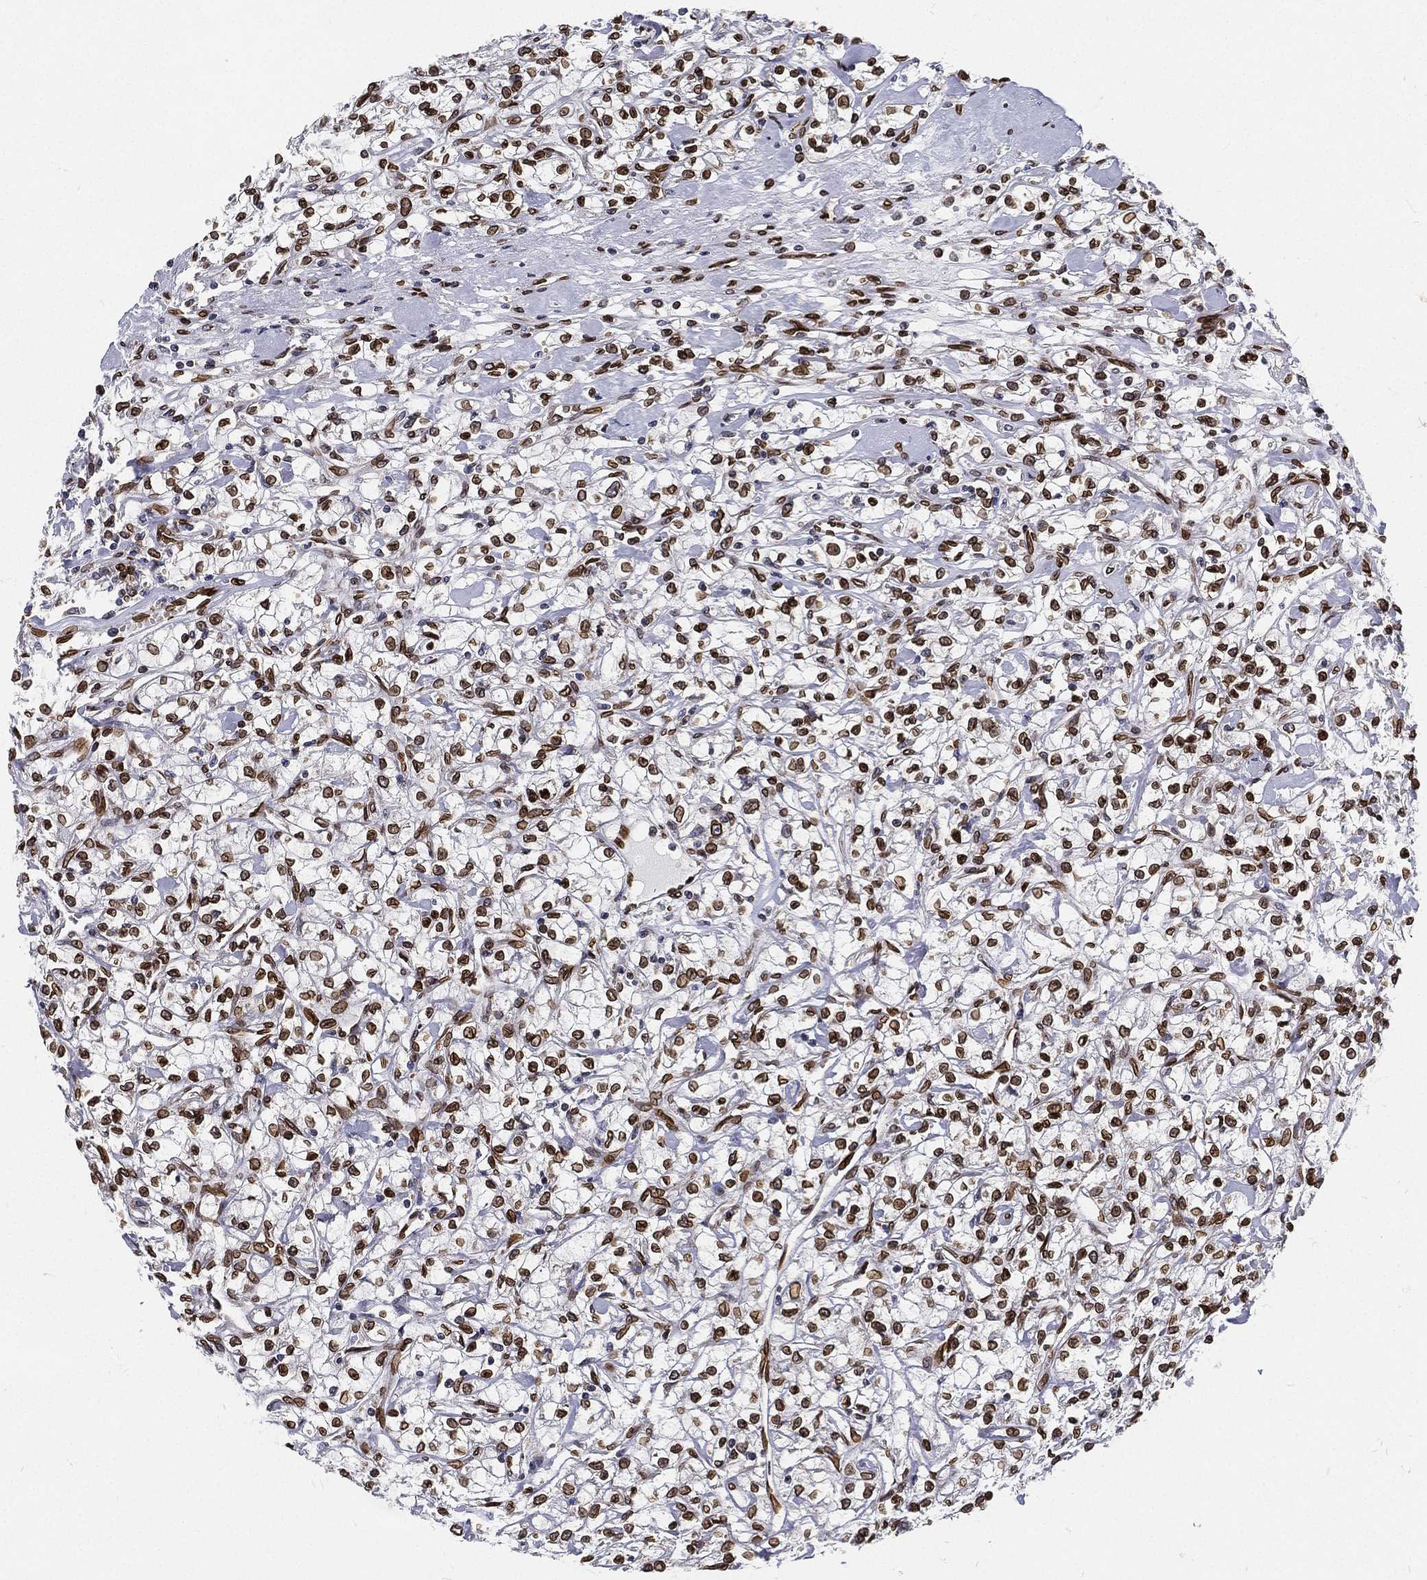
{"staining": {"intensity": "strong", "quantity": ">75%", "location": "cytoplasmic/membranous,nuclear"}, "tissue": "renal cancer", "cell_type": "Tumor cells", "image_type": "cancer", "snomed": [{"axis": "morphology", "description": "Adenocarcinoma, NOS"}, {"axis": "topography", "description": "Kidney"}], "caption": "The immunohistochemical stain labels strong cytoplasmic/membranous and nuclear positivity in tumor cells of renal cancer (adenocarcinoma) tissue.", "gene": "PALB2", "patient": {"sex": "female", "age": 59}}